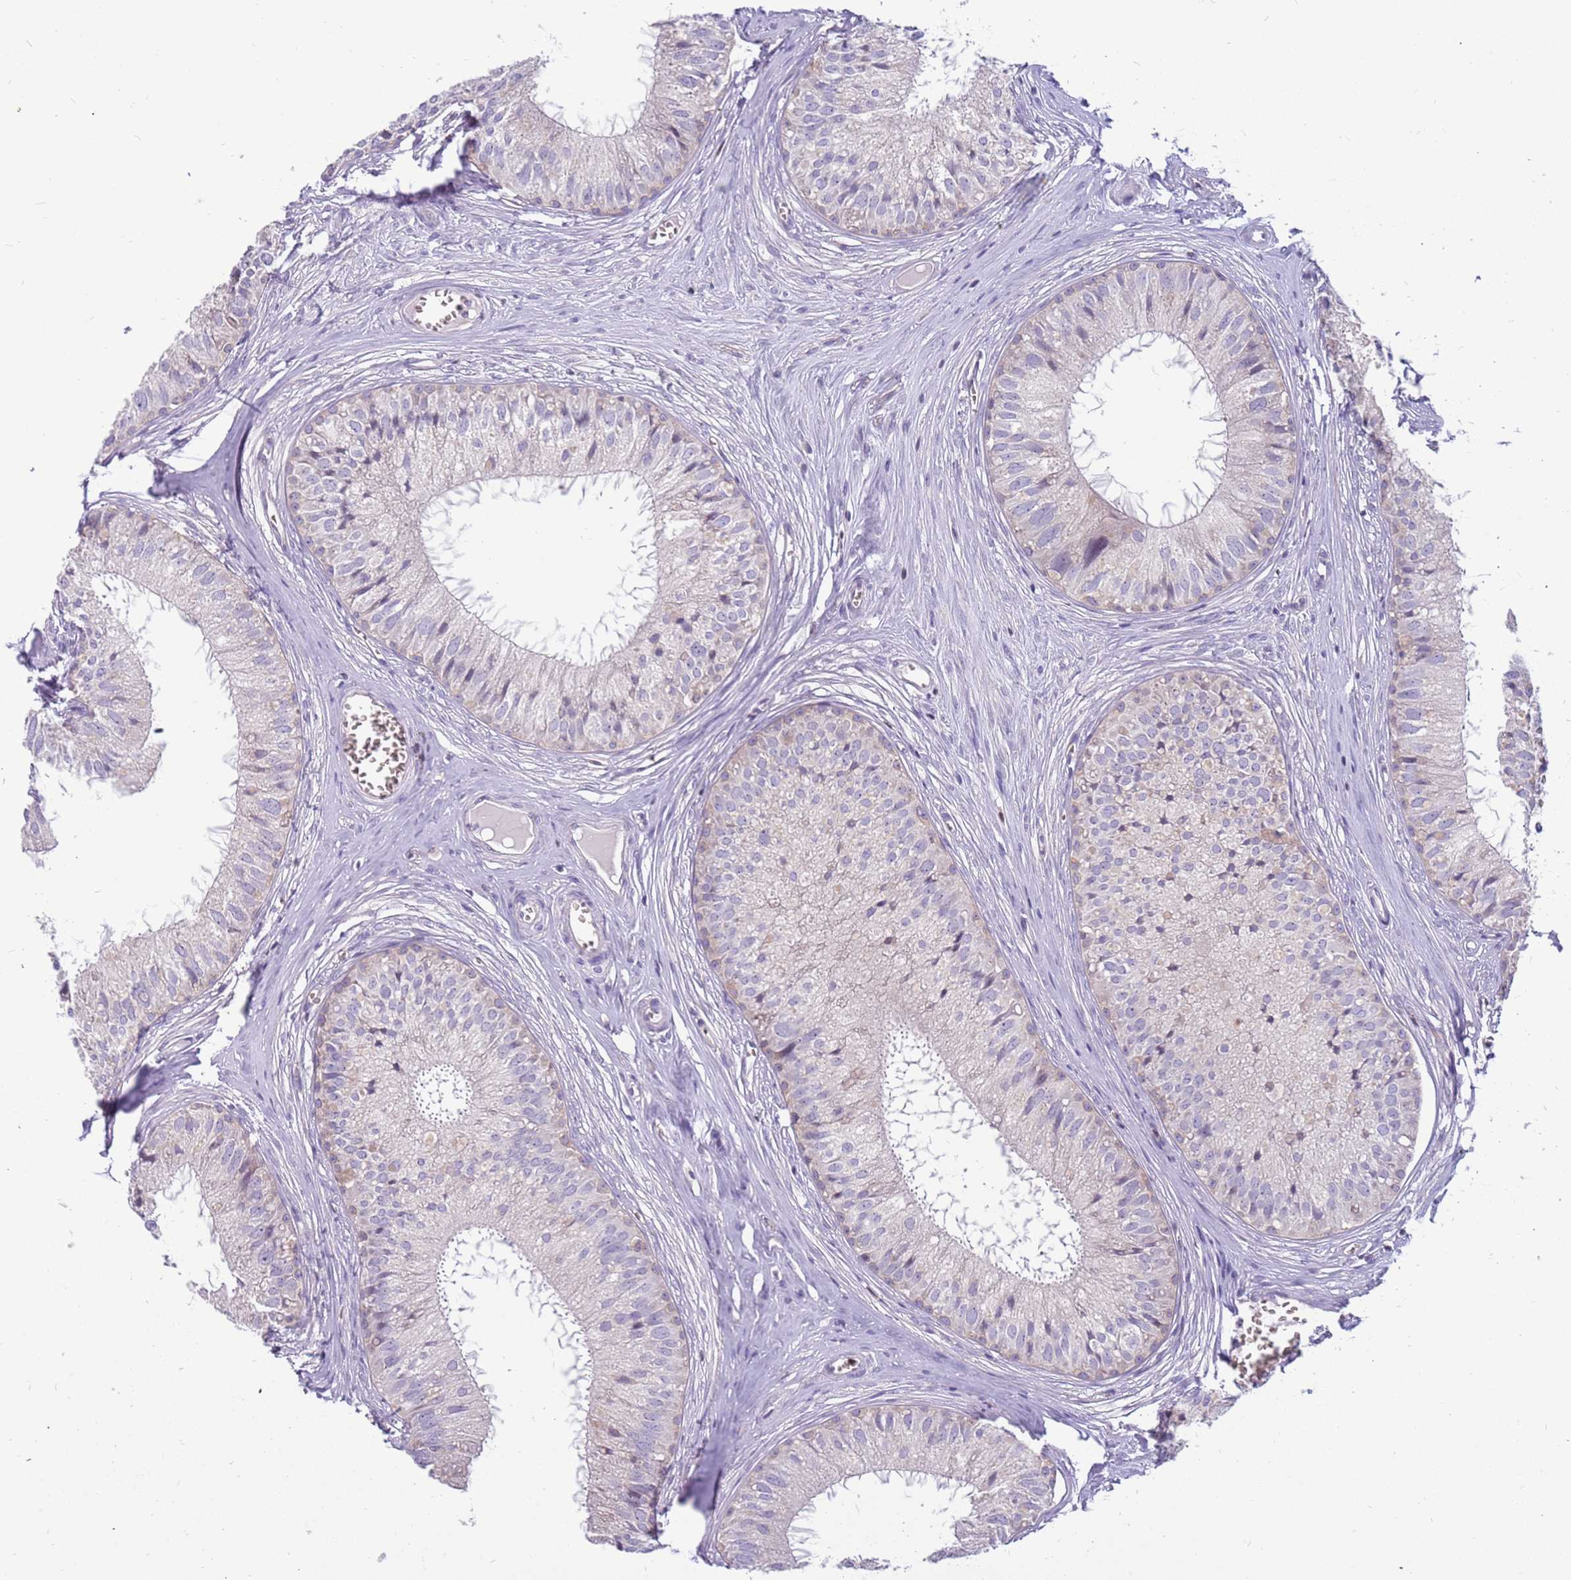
{"staining": {"intensity": "negative", "quantity": "none", "location": "none"}, "tissue": "epididymis", "cell_type": "Glandular cells", "image_type": "normal", "snomed": [{"axis": "morphology", "description": "Normal tissue, NOS"}, {"axis": "topography", "description": "Epididymis"}], "caption": "The immunohistochemistry micrograph has no significant positivity in glandular cells of epididymis.", "gene": "ARHGEF35", "patient": {"sex": "male", "age": 36}}